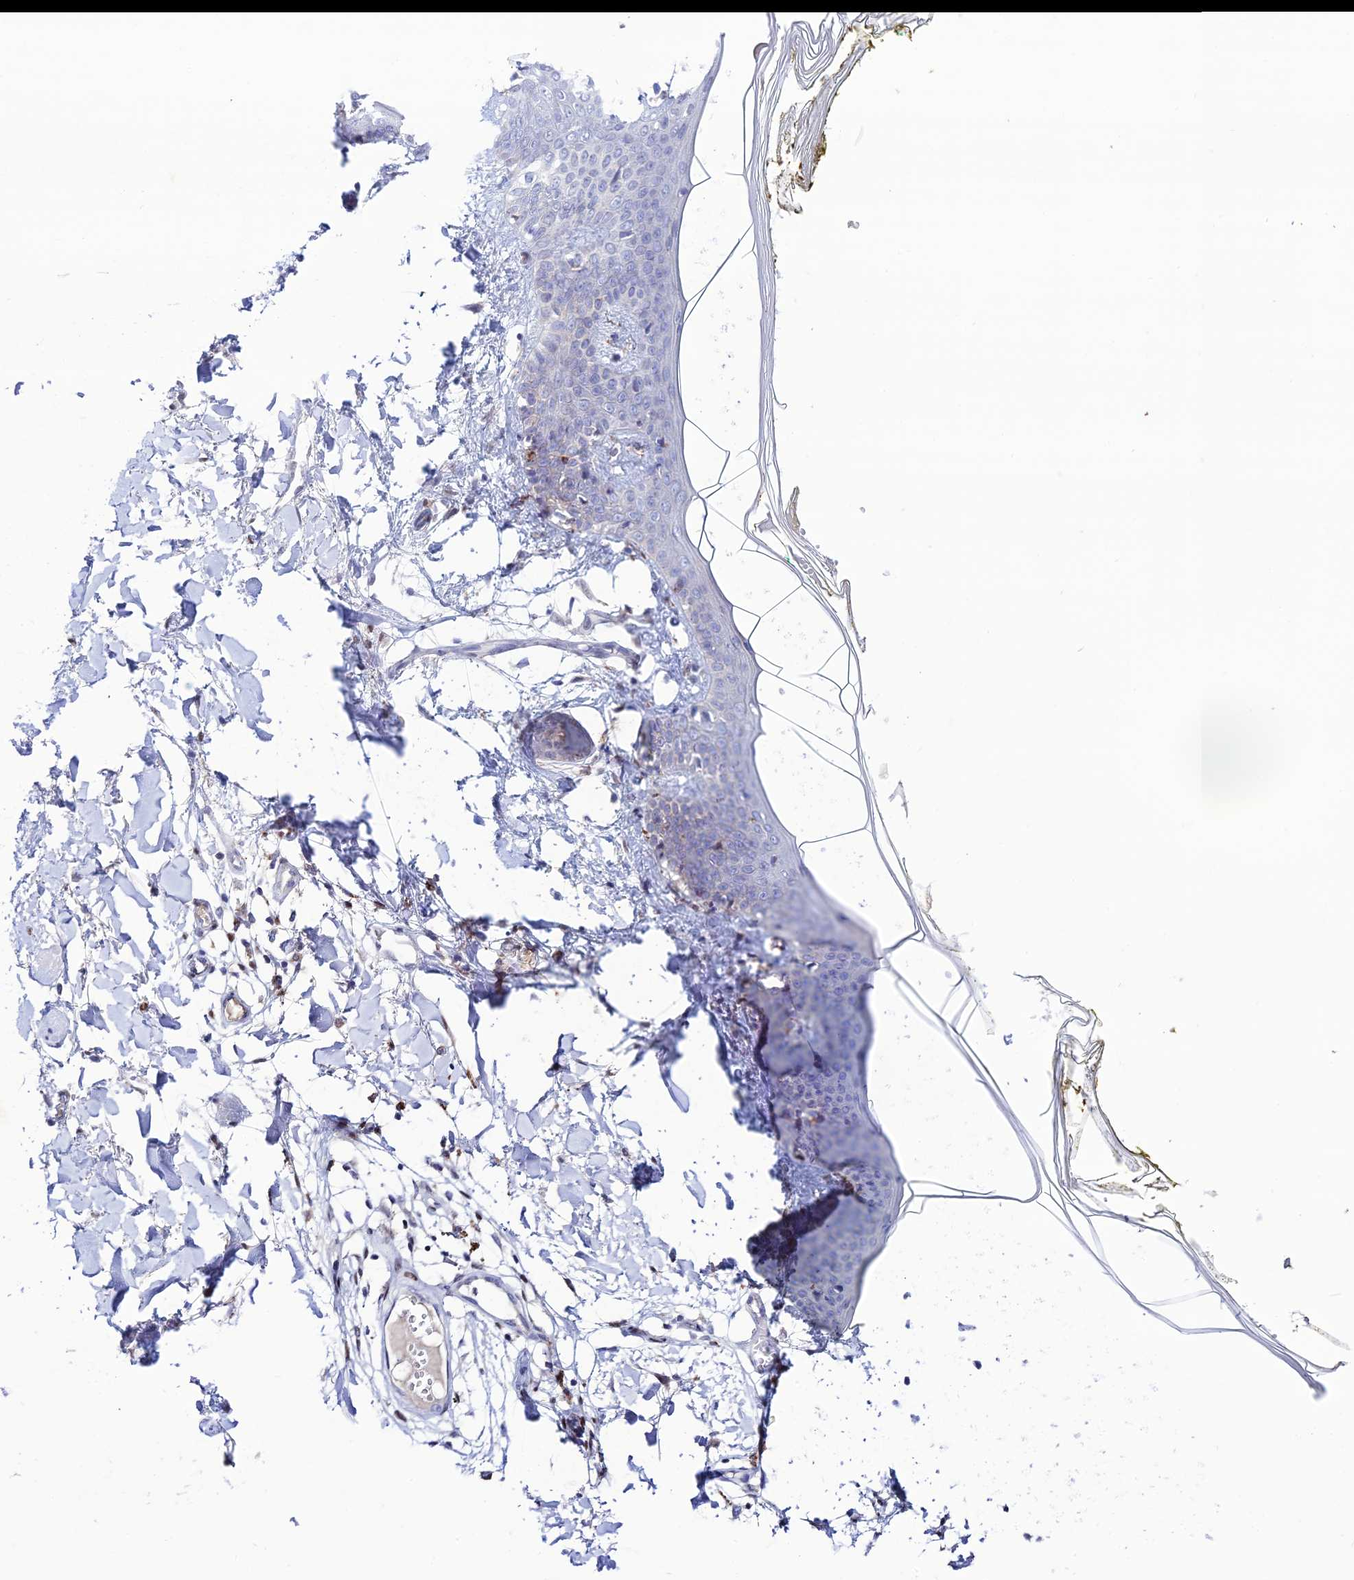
{"staining": {"intensity": "negative", "quantity": "none", "location": "none"}, "tissue": "skin", "cell_type": "Fibroblasts", "image_type": "normal", "snomed": [{"axis": "morphology", "description": "Normal tissue, NOS"}, {"axis": "topography", "description": "Skin"}], "caption": "DAB (3,3'-diaminobenzidine) immunohistochemical staining of benign skin reveals no significant positivity in fibroblasts. Nuclei are stained in blue.", "gene": "HIC1", "patient": {"sex": "female", "age": 34}}